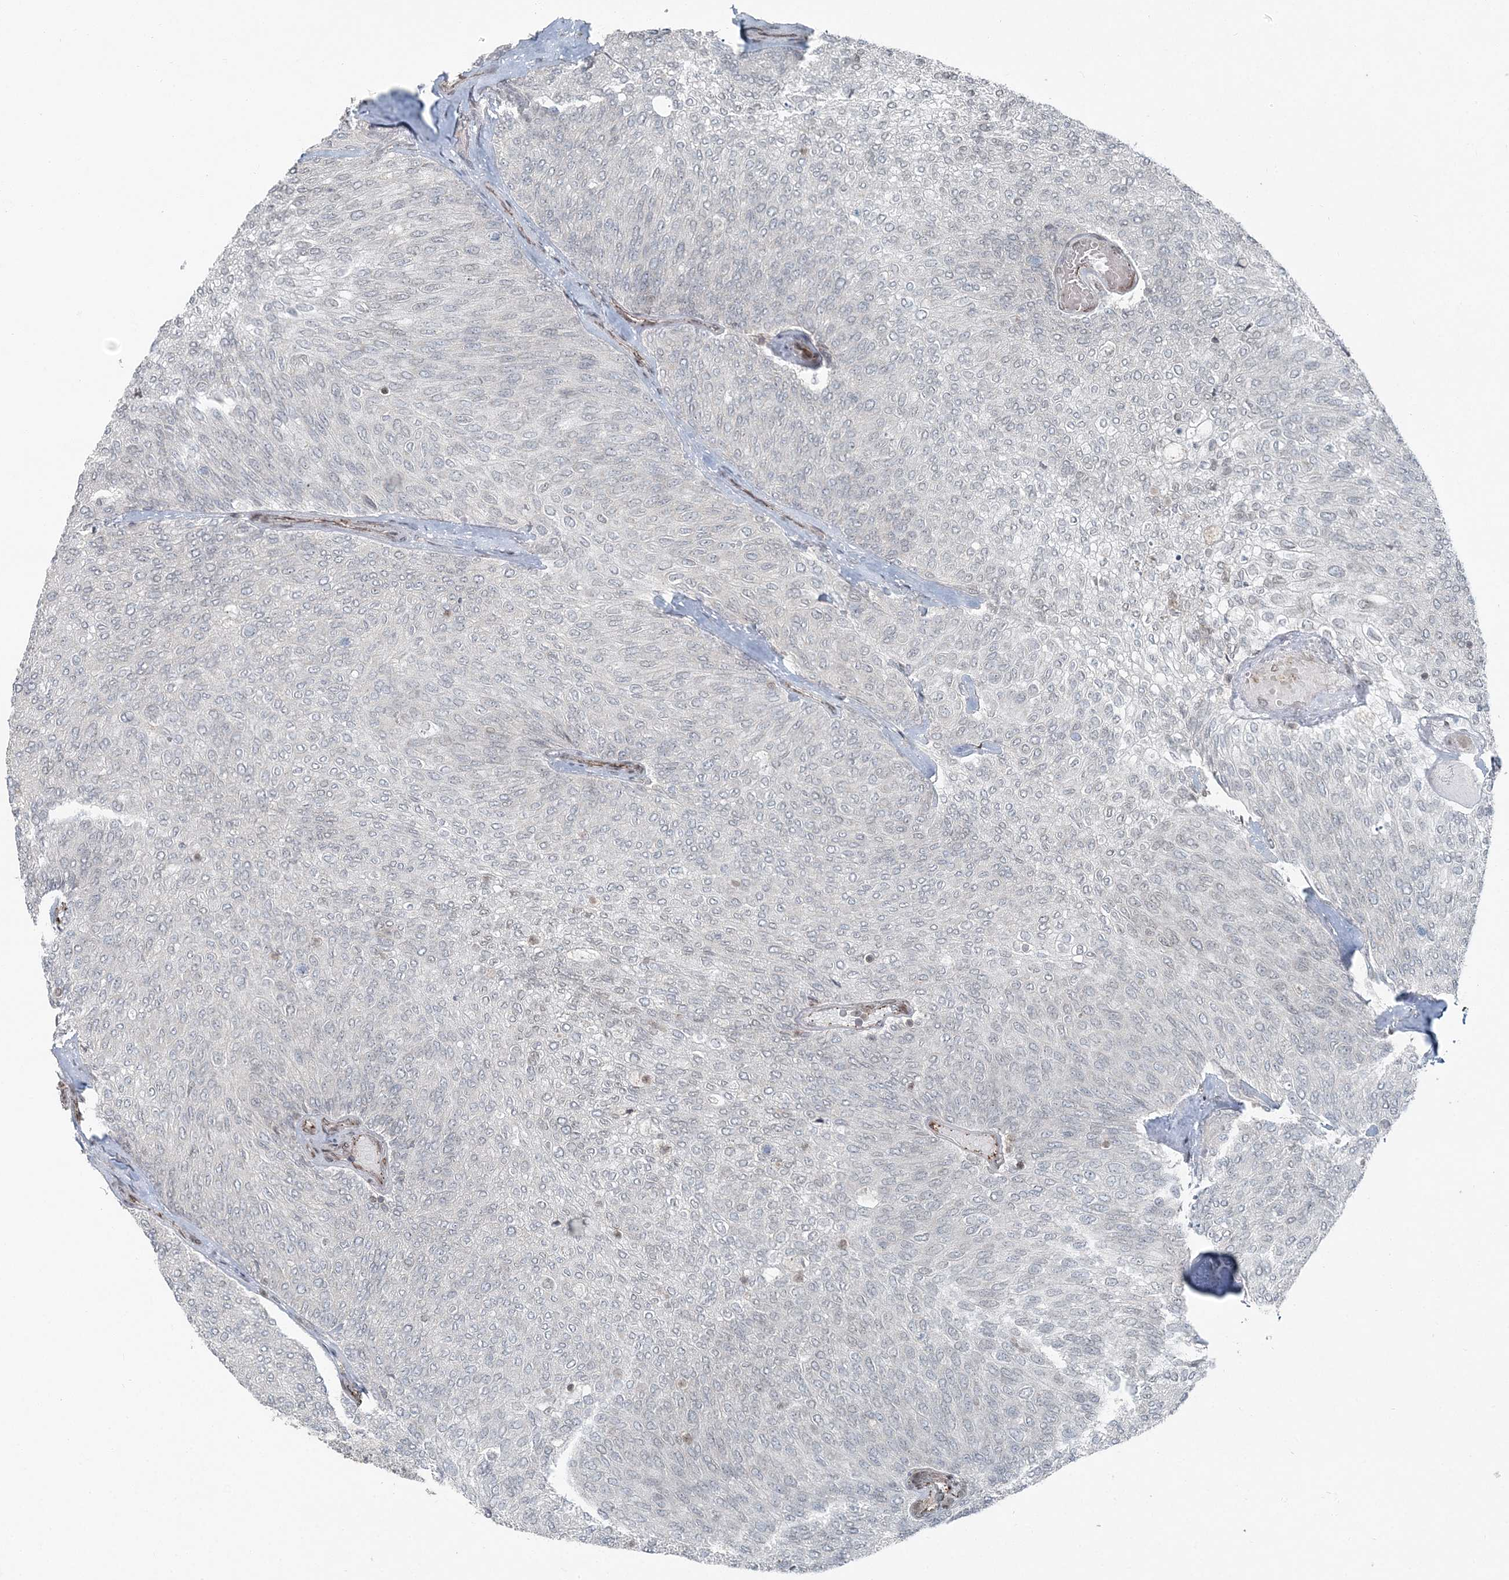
{"staining": {"intensity": "negative", "quantity": "none", "location": "none"}, "tissue": "urothelial cancer", "cell_type": "Tumor cells", "image_type": "cancer", "snomed": [{"axis": "morphology", "description": "Urothelial carcinoma, Low grade"}, {"axis": "topography", "description": "Urinary bladder"}], "caption": "This photomicrograph is of urothelial cancer stained with immunohistochemistry to label a protein in brown with the nuclei are counter-stained blue. There is no staining in tumor cells.", "gene": "FBXL17", "patient": {"sex": "female", "age": 79}}